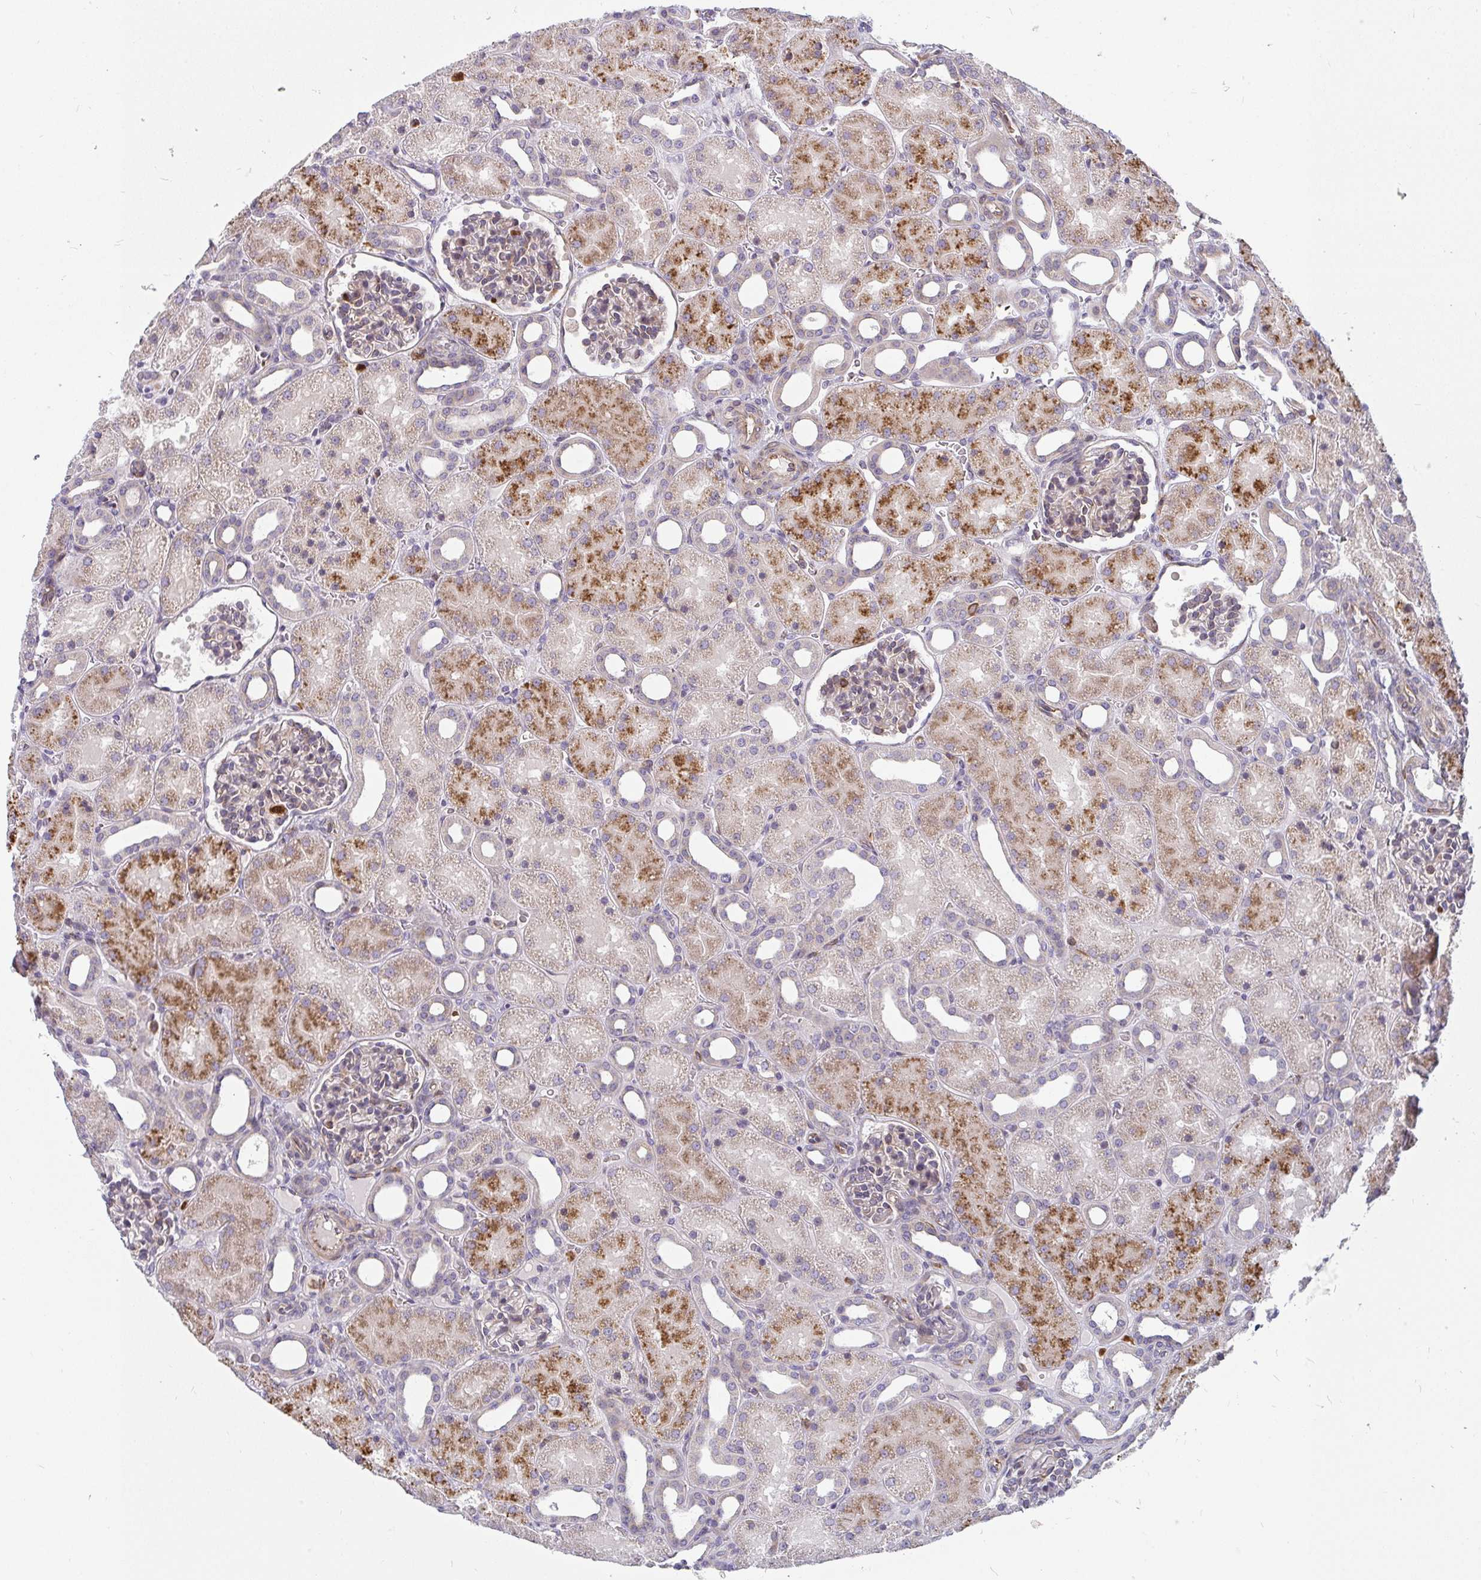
{"staining": {"intensity": "moderate", "quantity": "<25%", "location": "cytoplasmic/membranous"}, "tissue": "kidney", "cell_type": "Cells in glomeruli", "image_type": "normal", "snomed": [{"axis": "morphology", "description": "Normal tissue, NOS"}, {"axis": "topography", "description": "Kidney"}], "caption": "High-magnification brightfield microscopy of normal kidney stained with DAB (brown) and counterstained with hematoxylin (blue). cells in glomeruli exhibit moderate cytoplasmic/membranous expression is appreciated in about<25% of cells.", "gene": "CSF3R", "patient": {"sex": "male", "age": 2}}